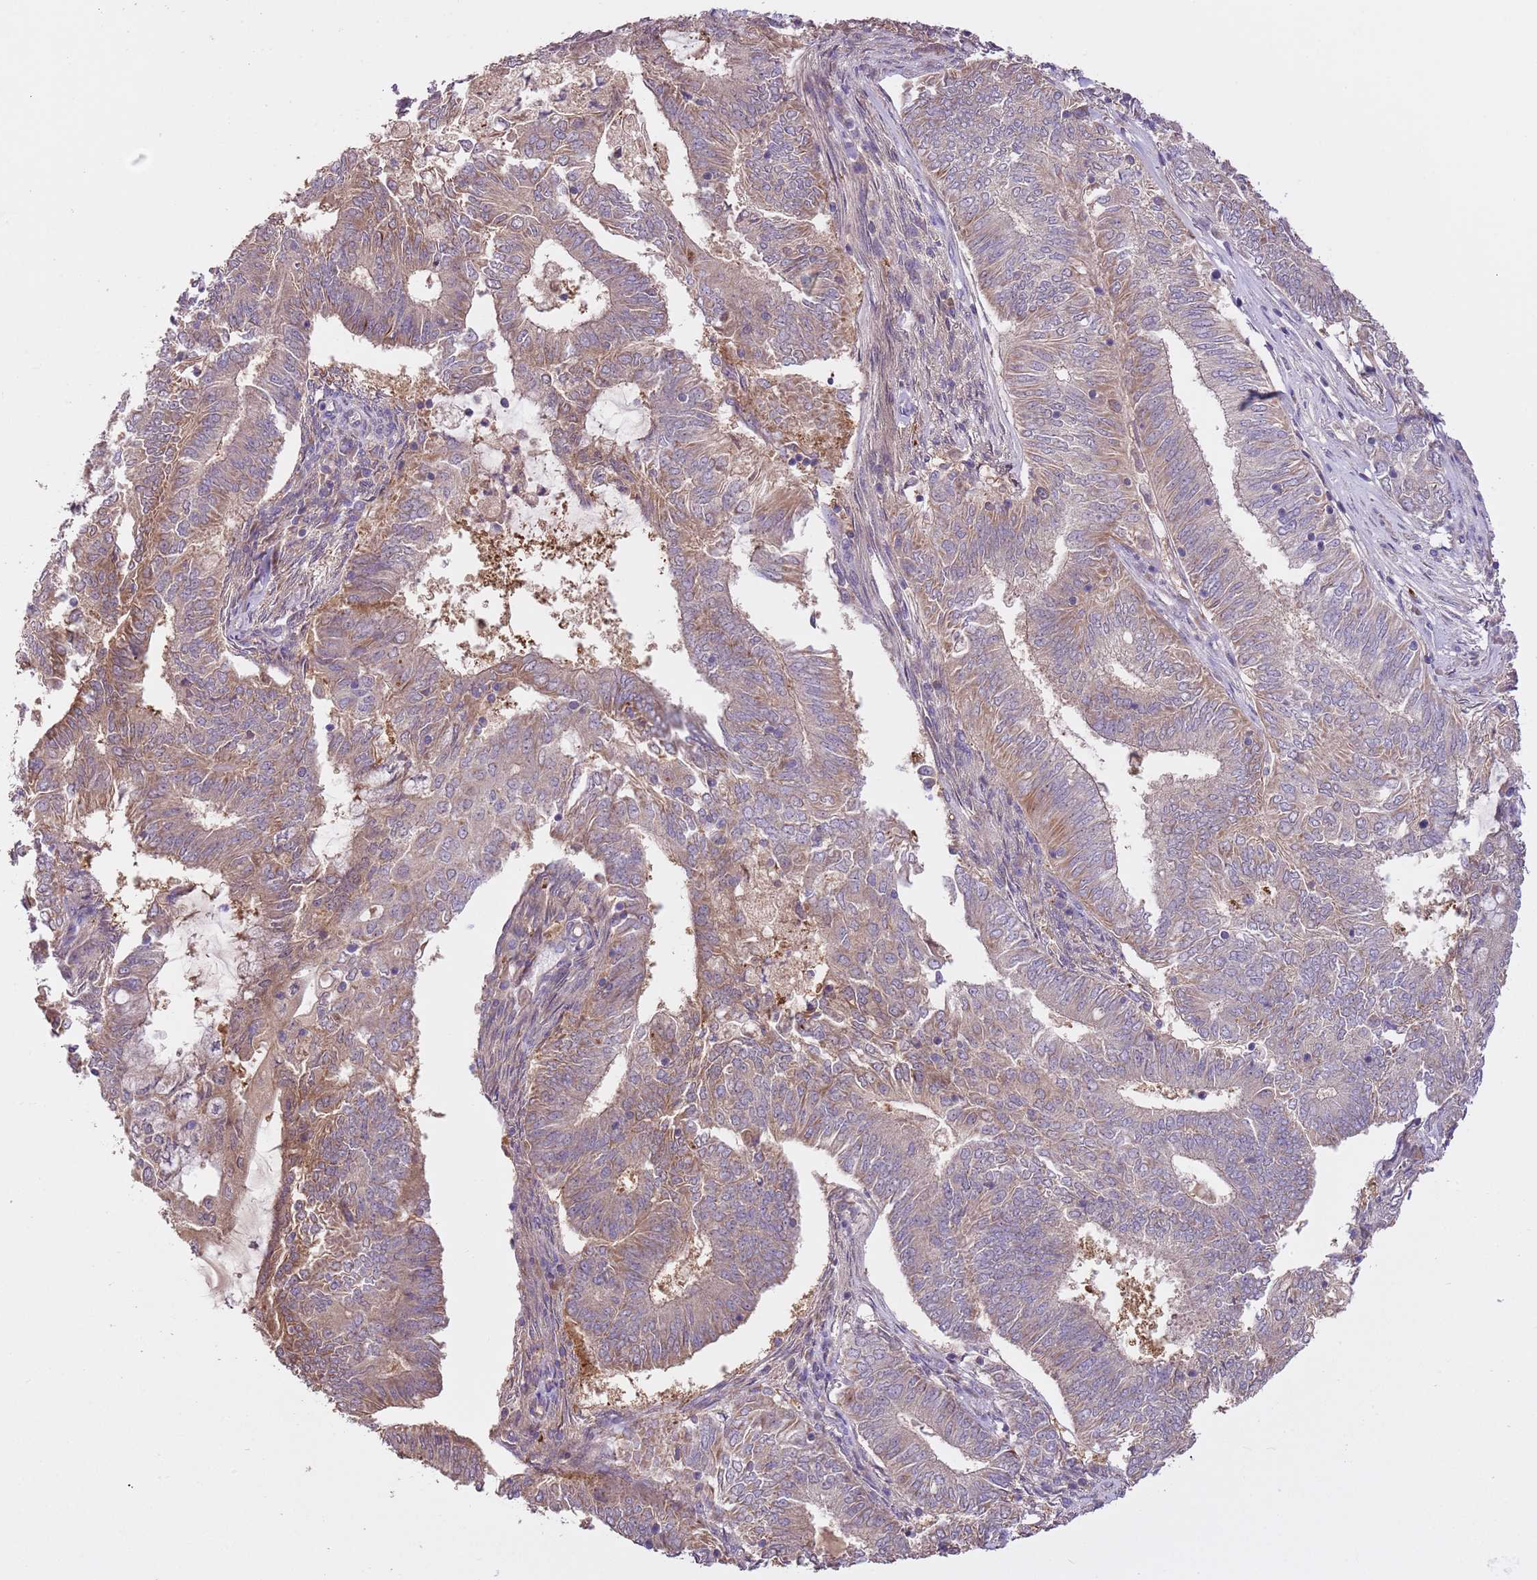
{"staining": {"intensity": "weak", "quantity": "25%-75%", "location": "cytoplasmic/membranous"}, "tissue": "endometrial cancer", "cell_type": "Tumor cells", "image_type": "cancer", "snomed": [{"axis": "morphology", "description": "Adenocarcinoma, NOS"}, {"axis": "topography", "description": "Endometrium"}], "caption": "Tumor cells show weak cytoplasmic/membranous expression in about 25%-75% of cells in endometrial cancer (adenocarcinoma).", "gene": "FAM89B", "patient": {"sex": "female", "age": 62}}